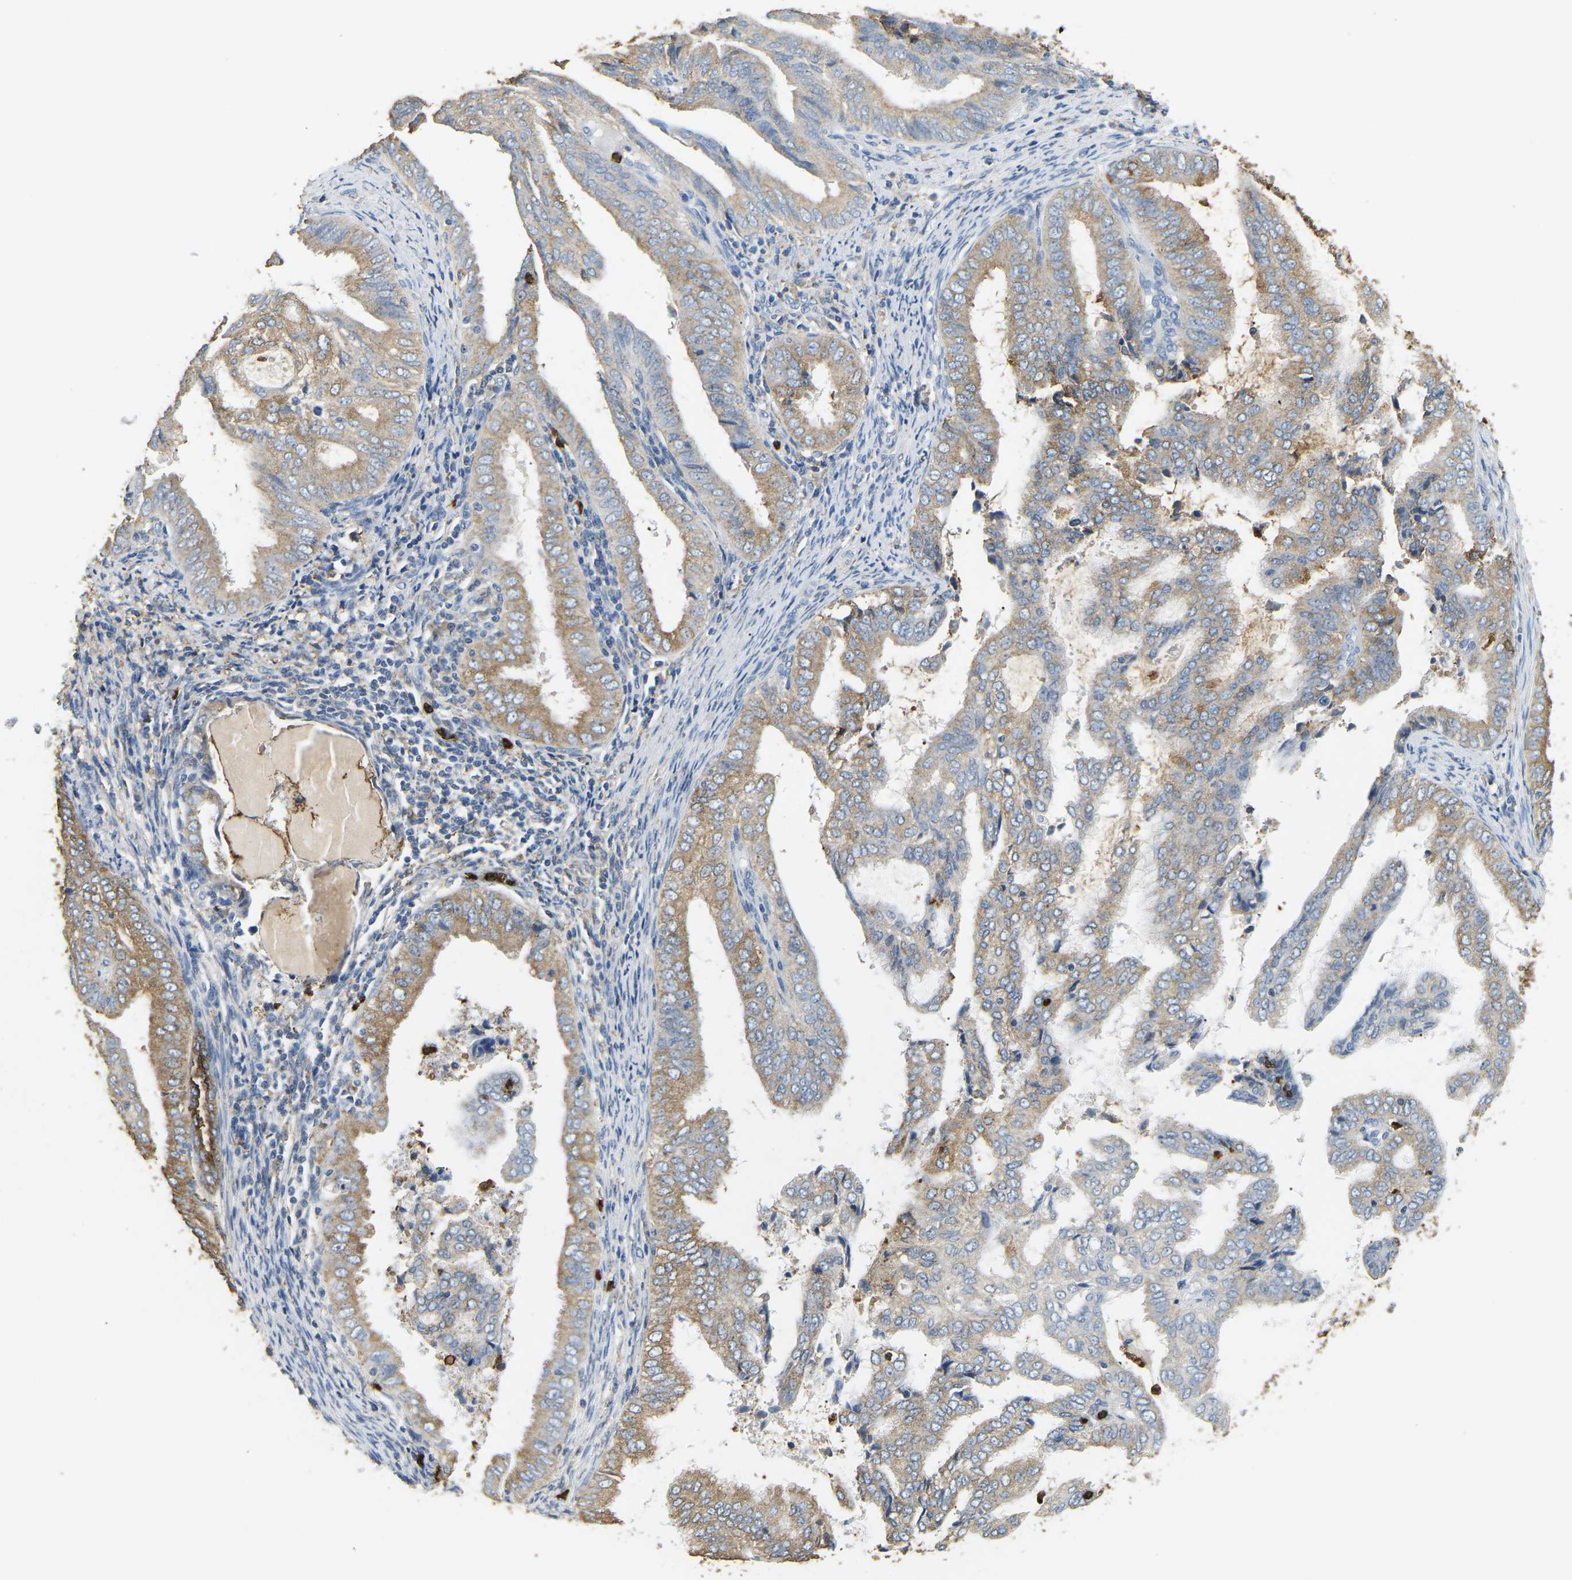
{"staining": {"intensity": "moderate", "quantity": ">75%", "location": "cytoplasmic/membranous"}, "tissue": "endometrial cancer", "cell_type": "Tumor cells", "image_type": "cancer", "snomed": [{"axis": "morphology", "description": "Adenocarcinoma, NOS"}, {"axis": "topography", "description": "Endometrium"}], "caption": "Approximately >75% of tumor cells in human endometrial adenocarcinoma show moderate cytoplasmic/membranous protein staining as visualized by brown immunohistochemical staining.", "gene": "ADM", "patient": {"sex": "female", "age": 58}}